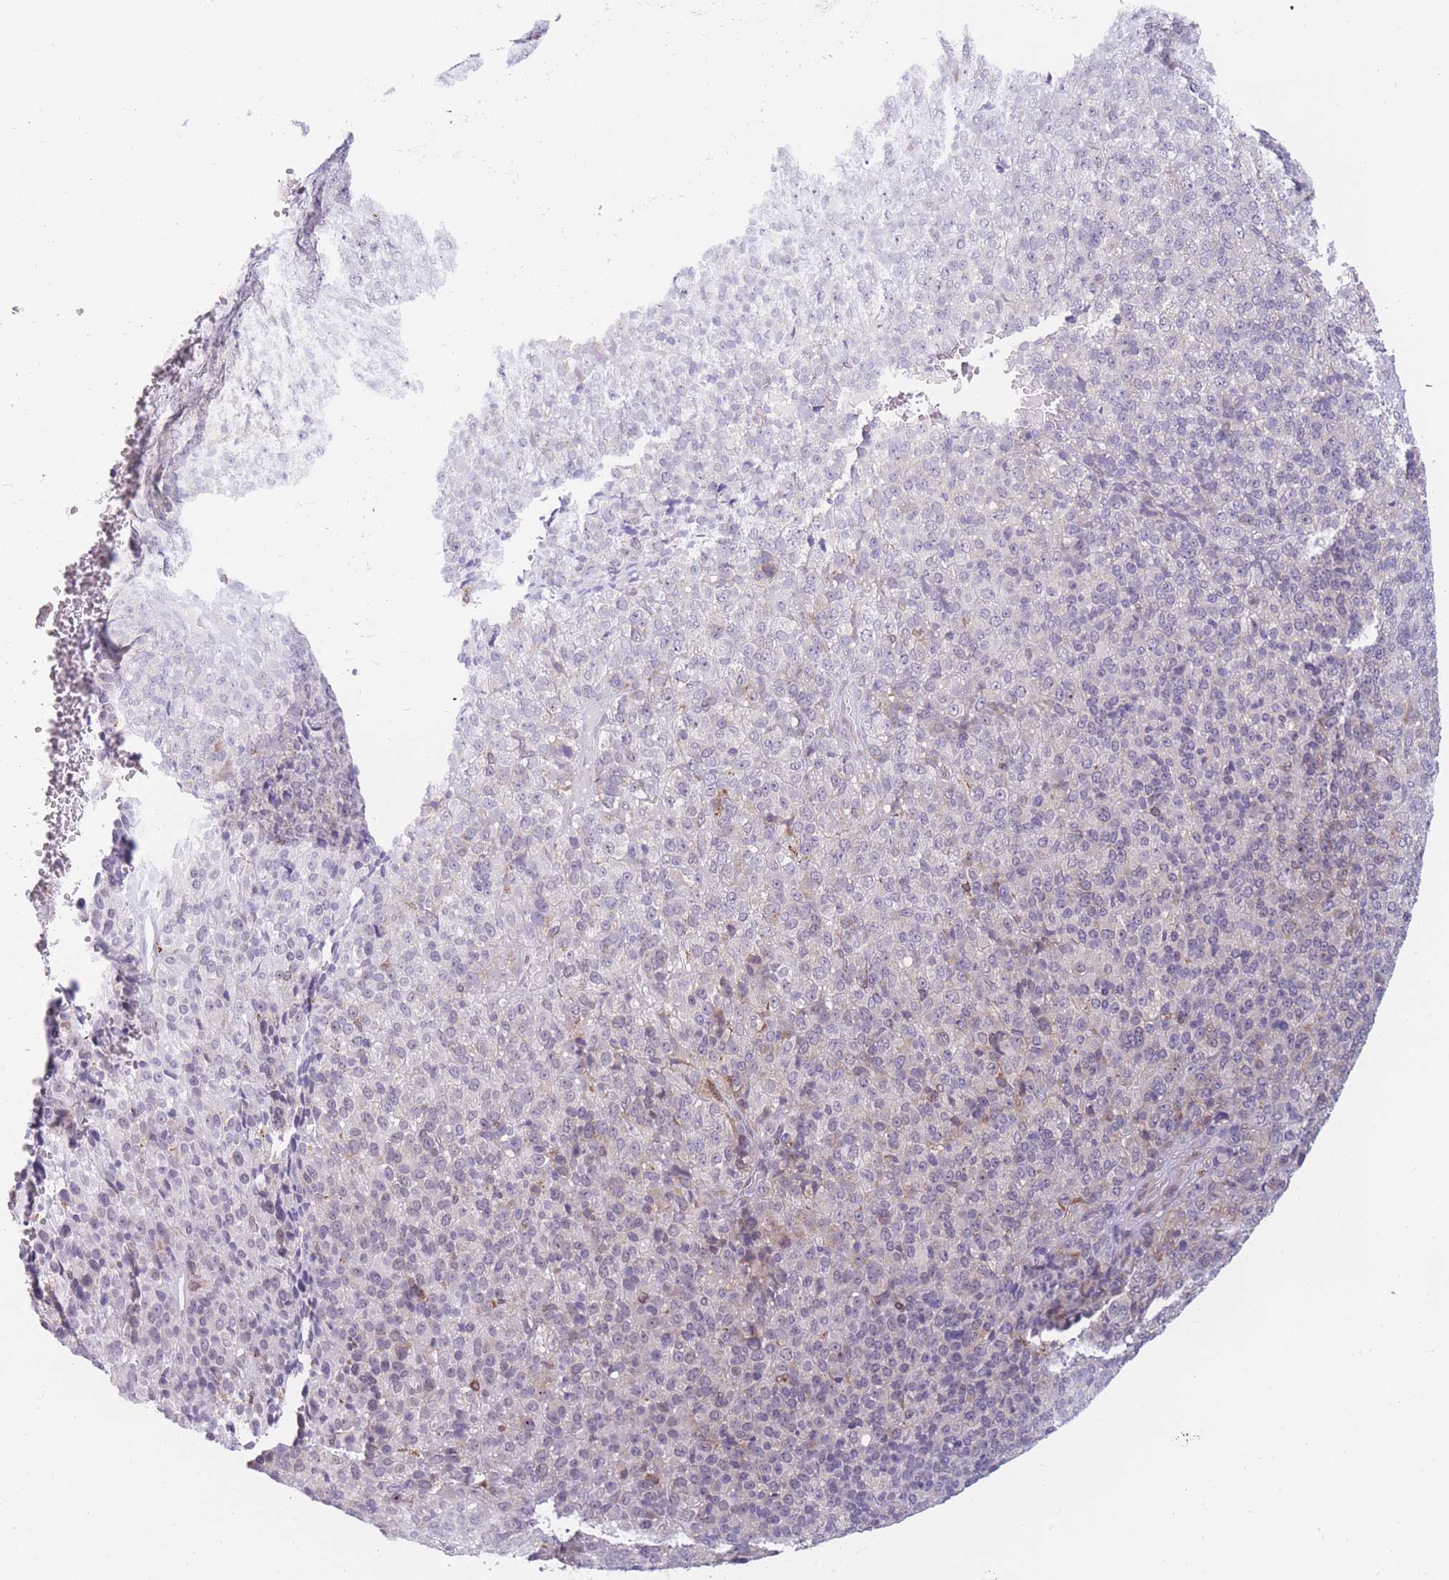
{"staining": {"intensity": "weak", "quantity": "<25%", "location": "cytoplasmic/membranous"}, "tissue": "melanoma", "cell_type": "Tumor cells", "image_type": "cancer", "snomed": [{"axis": "morphology", "description": "Malignant melanoma, Metastatic site"}, {"axis": "topography", "description": "Brain"}], "caption": "Tumor cells show no significant staining in malignant melanoma (metastatic site).", "gene": "TMEM121", "patient": {"sex": "female", "age": 56}}